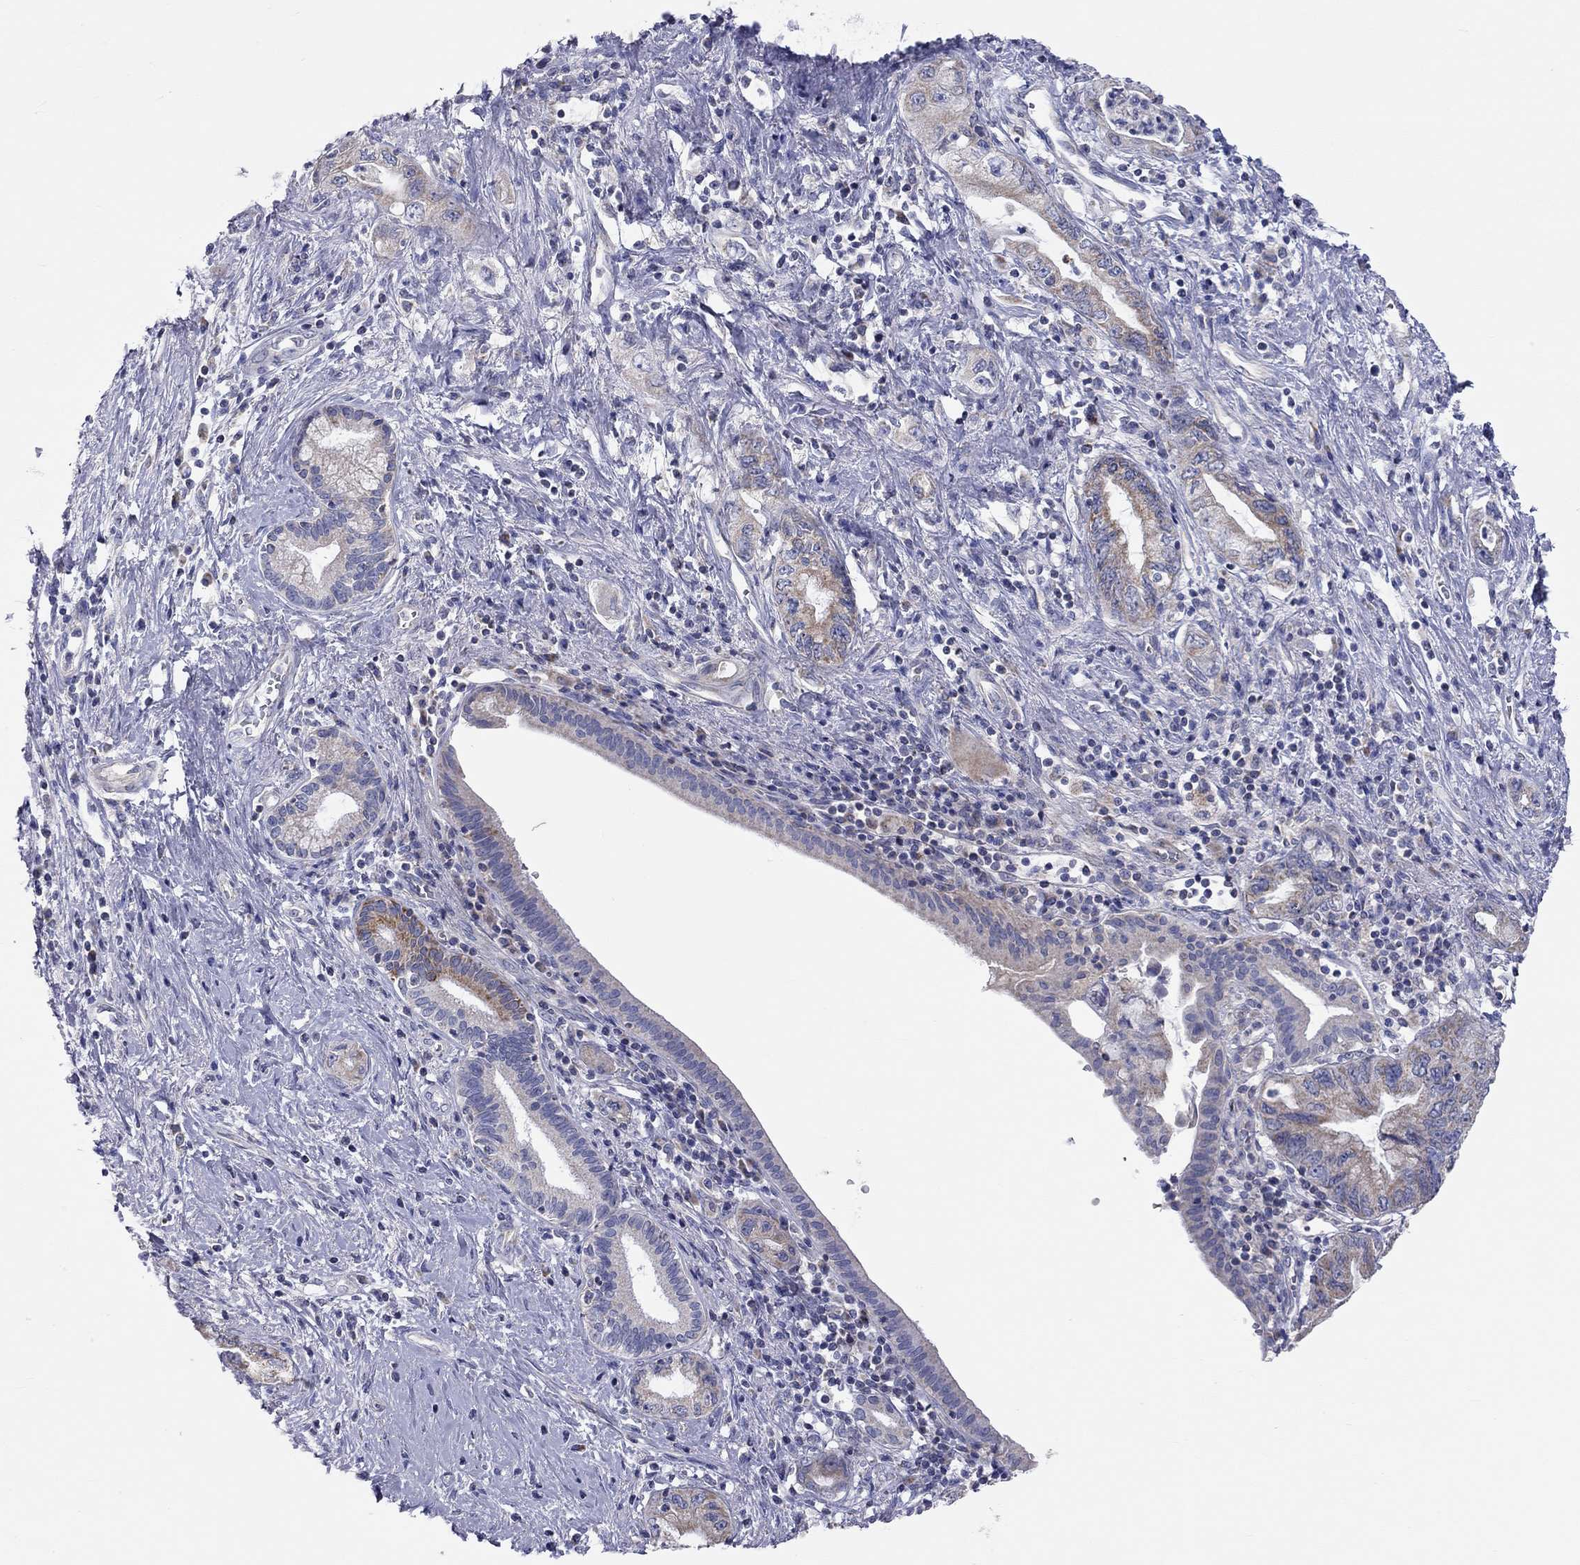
{"staining": {"intensity": "weak", "quantity": "25%-75%", "location": "cytoplasmic/membranous"}, "tissue": "pancreatic cancer", "cell_type": "Tumor cells", "image_type": "cancer", "snomed": [{"axis": "morphology", "description": "Adenocarcinoma, NOS"}, {"axis": "topography", "description": "Pancreas"}], "caption": "Immunohistochemistry (IHC) (DAB) staining of human pancreatic cancer reveals weak cytoplasmic/membranous protein expression in about 25%-75% of tumor cells. (DAB IHC, brown staining for protein, blue staining for nuclei).", "gene": "RCAN1", "patient": {"sex": "female", "age": 73}}